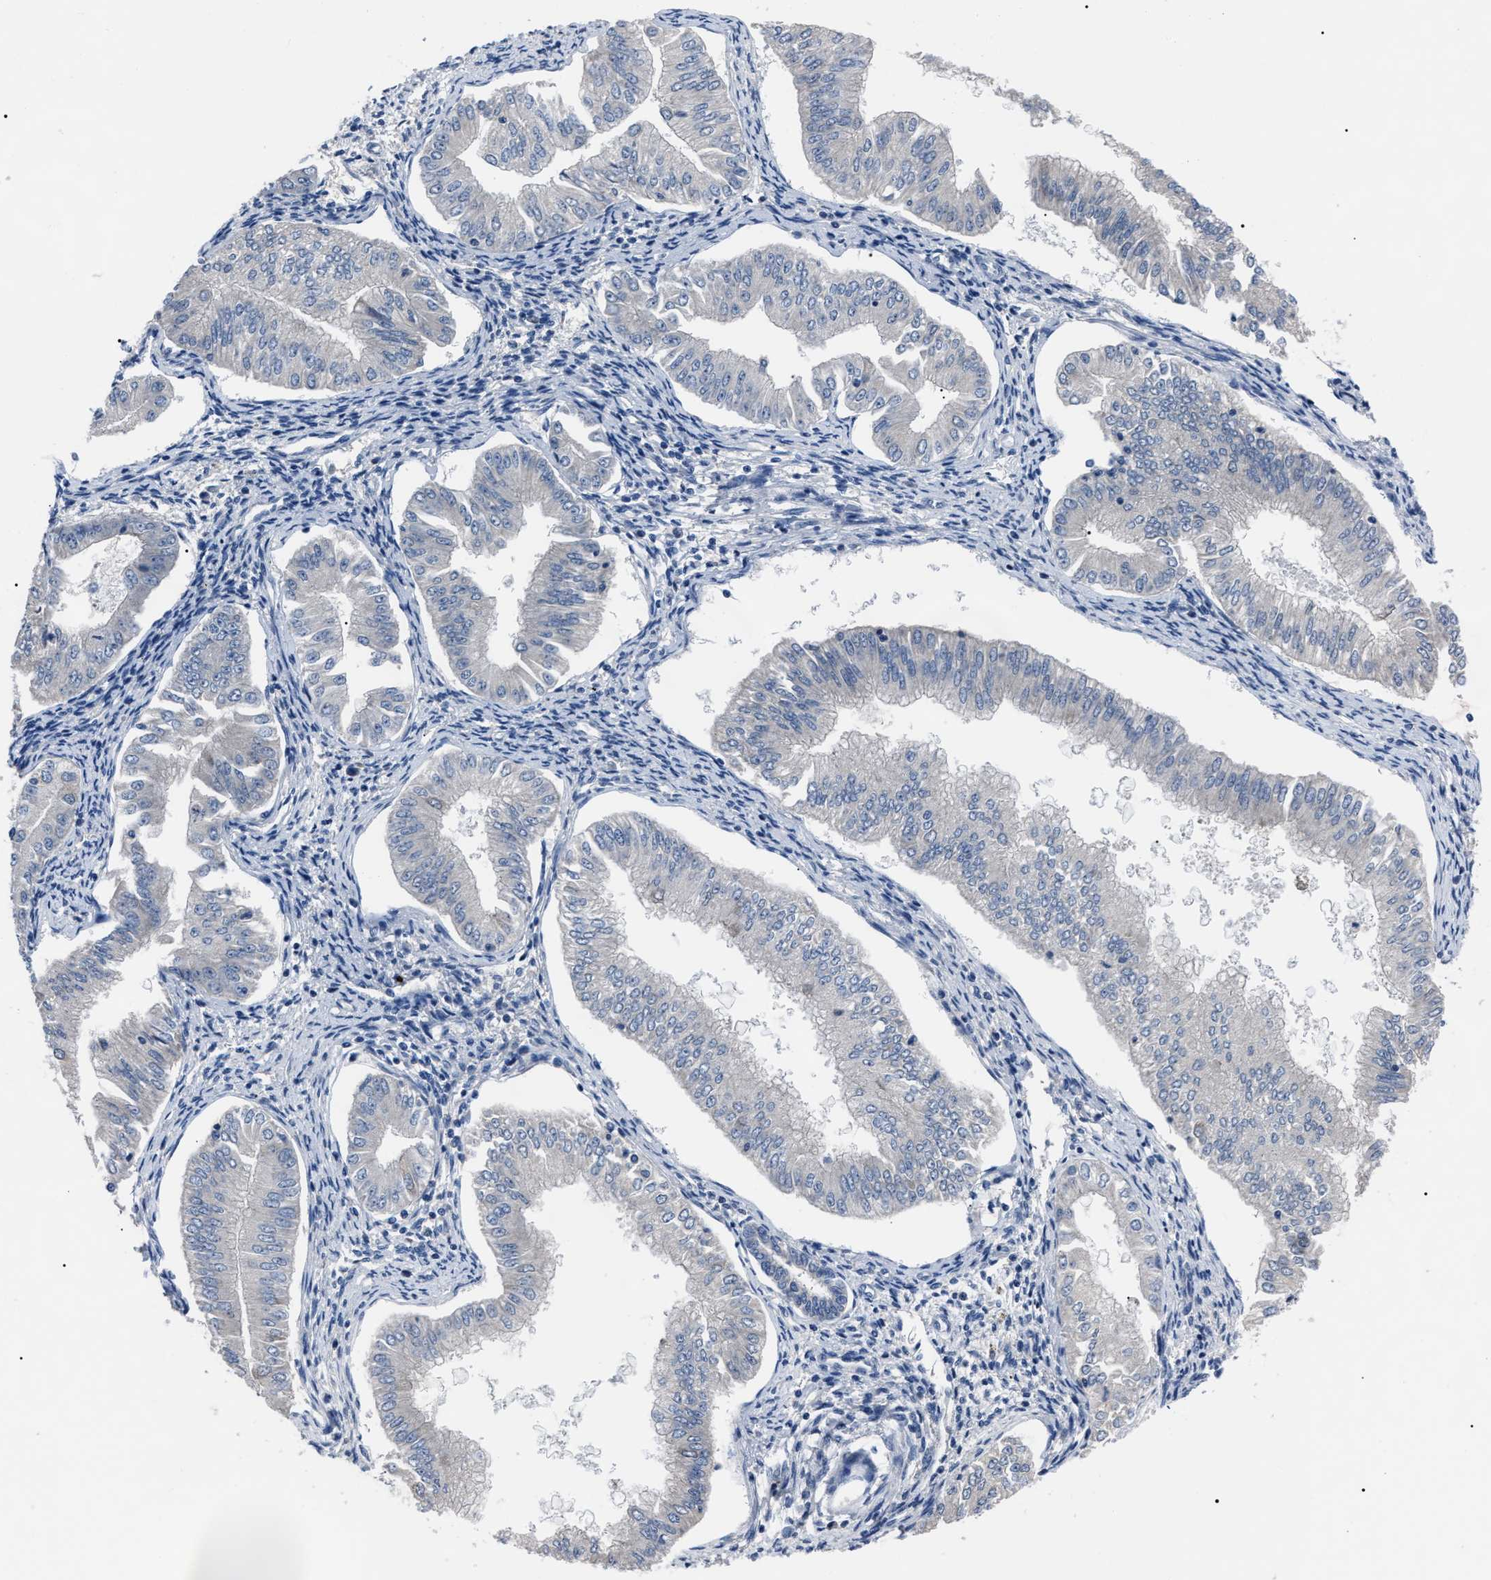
{"staining": {"intensity": "negative", "quantity": "none", "location": "none"}, "tissue": "endometrial cancer", "cell_type": "Tumor cells", "image_type": "cancer", "snomed": [{"axis": "morphology", "description": "Normal tissue, NOS"}, {"axis": "morphology", "description": "Adenocarcinoma, NOS"}, {"axis": "topography", "description": "Endometrium"}], "caption": "Immunohistochemistry histopathology image of neoplastic tissue: human adenocarcinoma (endometrial) stained with DAB reveals no significant protein expression in tumor cells. The staining is performed using DAB brown chromogen with nuclei counter-stained in using hematoxylin.", "gene": "LRWD1", "patient": {"sex": "female", "age": 53}}